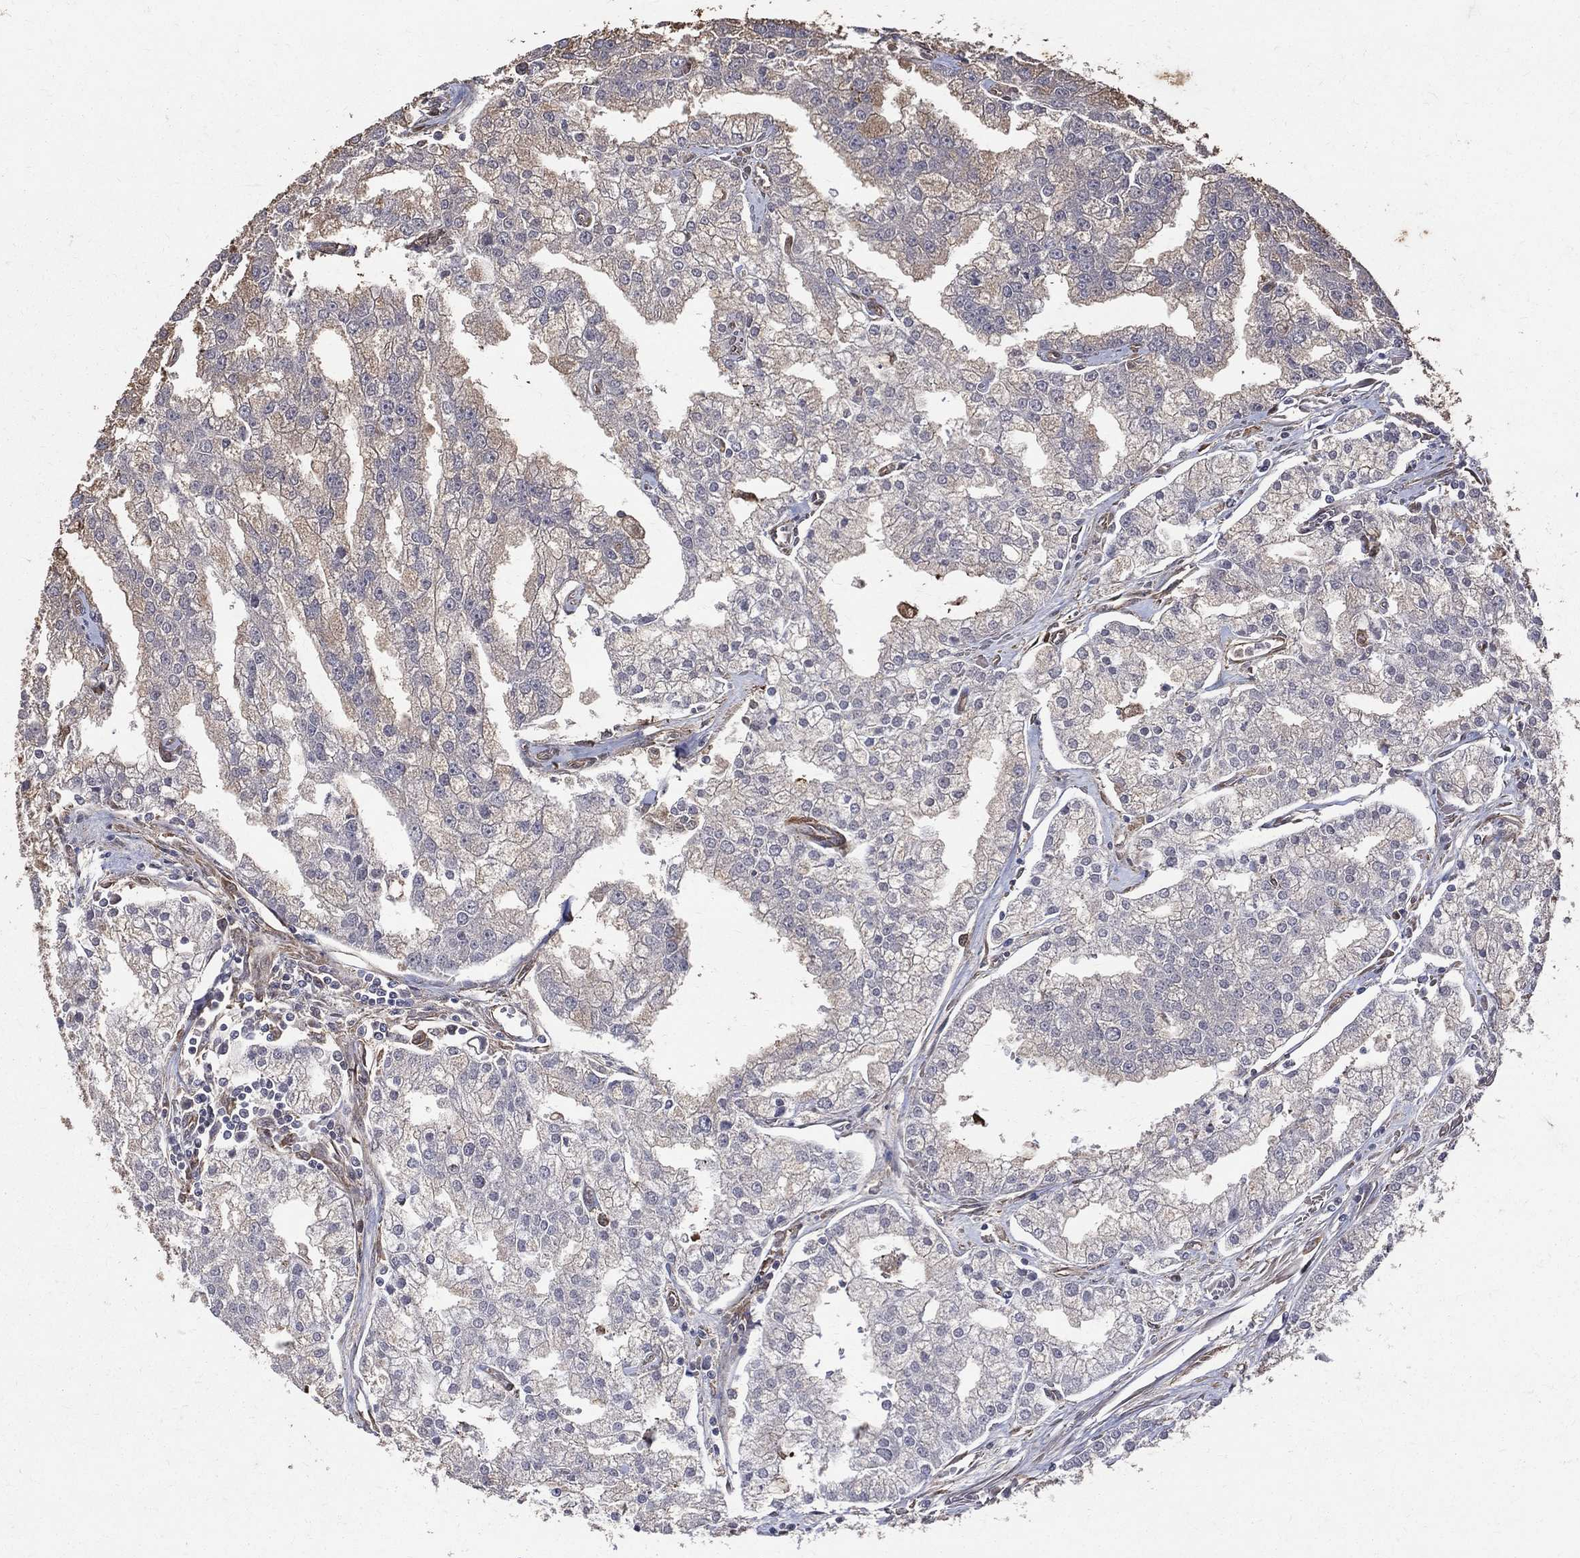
{"staining": {"intensity": "negative", "quantity": "none", "location": "none"}, "tissue": "prostate cancer", "cell_type": "Tumor cells", "image_type": "cancer", "snomed": [{"axis": "morphology", "description": "Adenocarcinoma, NOS"}, {"axis": "topography", "description": "Prostate"}], "caption": "Prostate adenocarcinoma stained for a protein using immunohistochemistry displays no staining tumor cells.", "gene": "DPYSL2", "patient": {"sex": "male", "age": 70}}